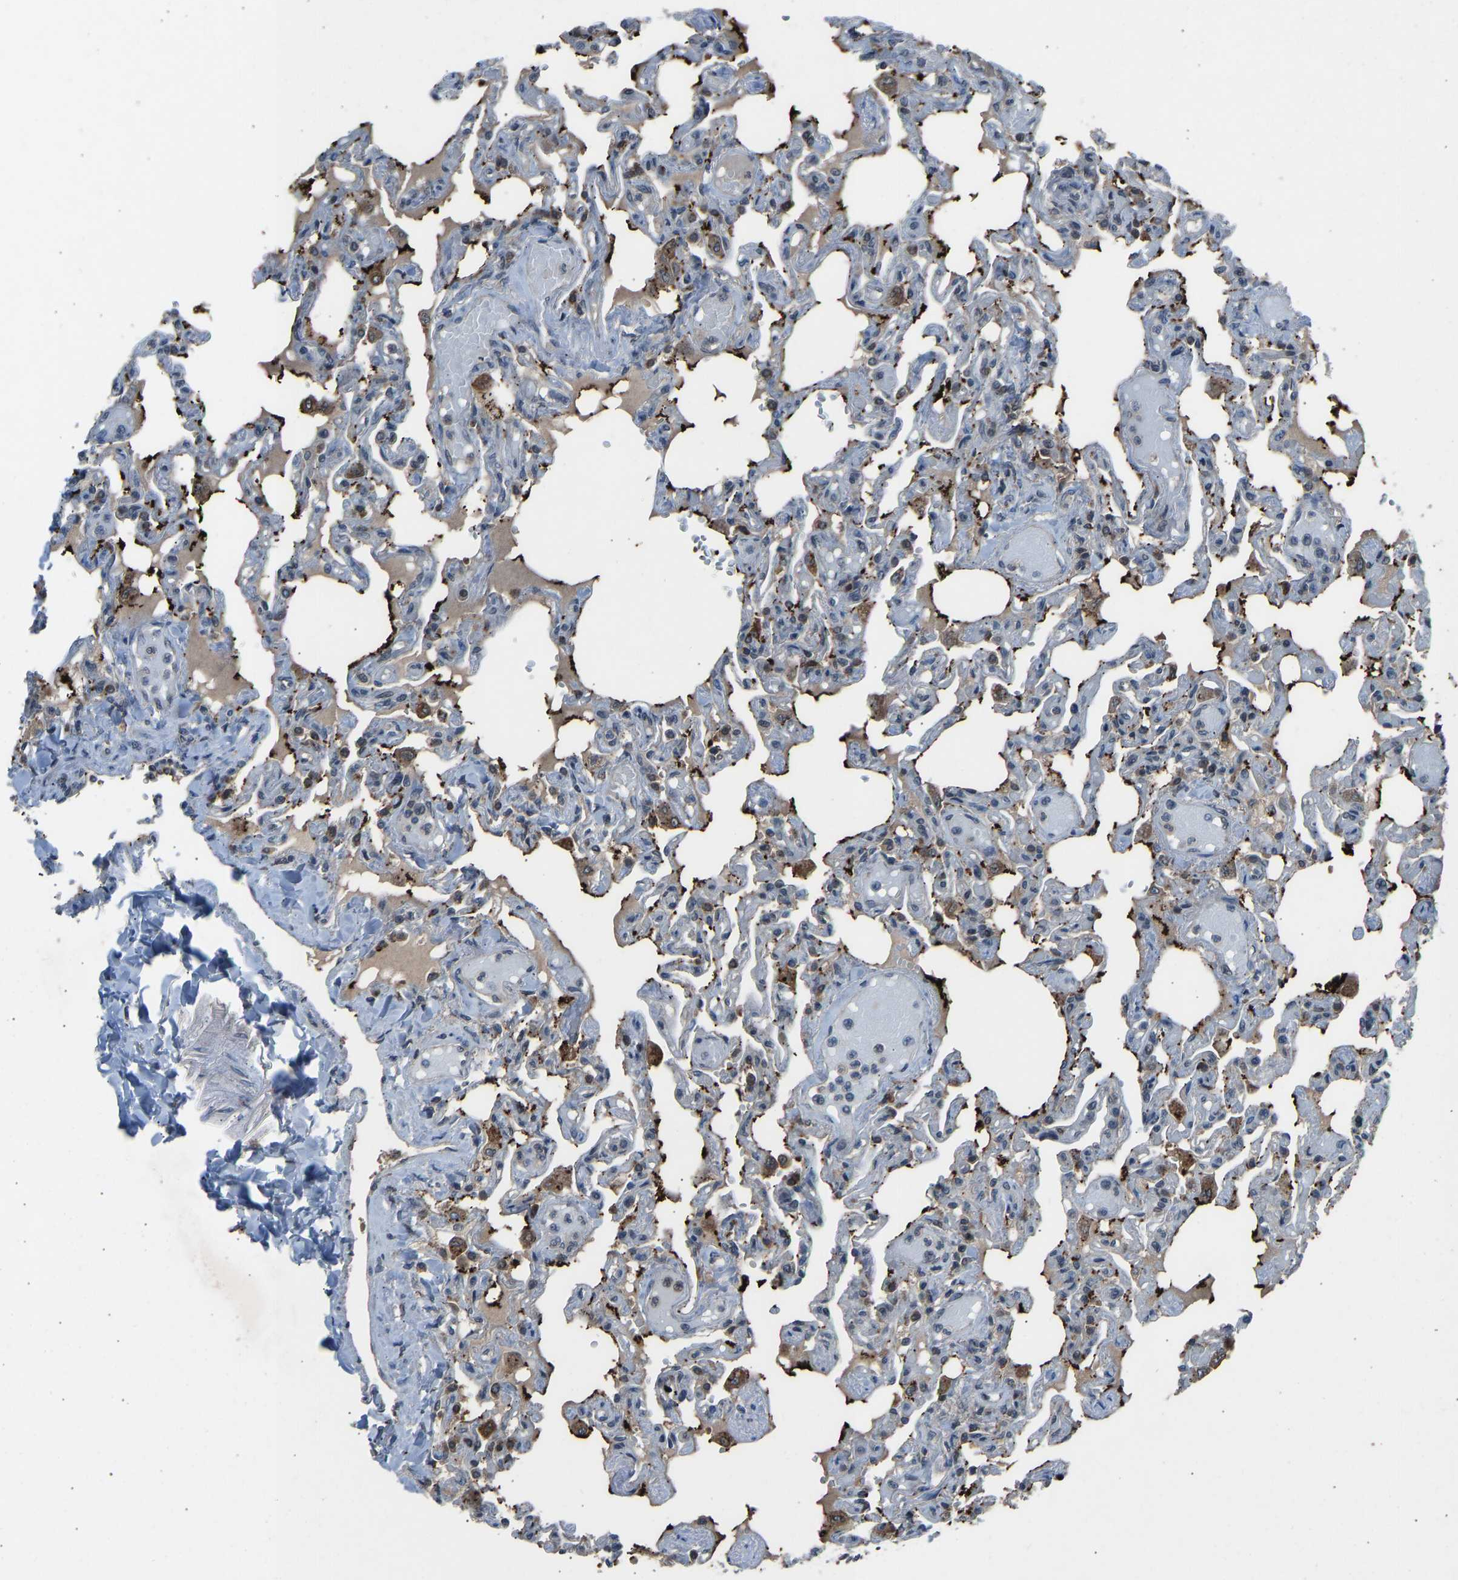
{"staining": {"intensity": "moderate", "quantity": "25%-75%", "location": "cytoplasmic/membranous"}, "tissue": "lung", "cell_type": "Alveolar cells", "image_type": "normal", "snomed": [{"axis": "morphology", "description": "Normal tissue, NOS"}, {"axis": "topography", "description": "Lung"}], "caption": "Immunohistochemistry (DAB) staining of unremarkable lung exhibits moderate cytoplasmic/membranous protein staining in about 25%-75% of alveolar cells.", "gene": "SLC43A1", "patient": {"sex": "male", "age": 21}}